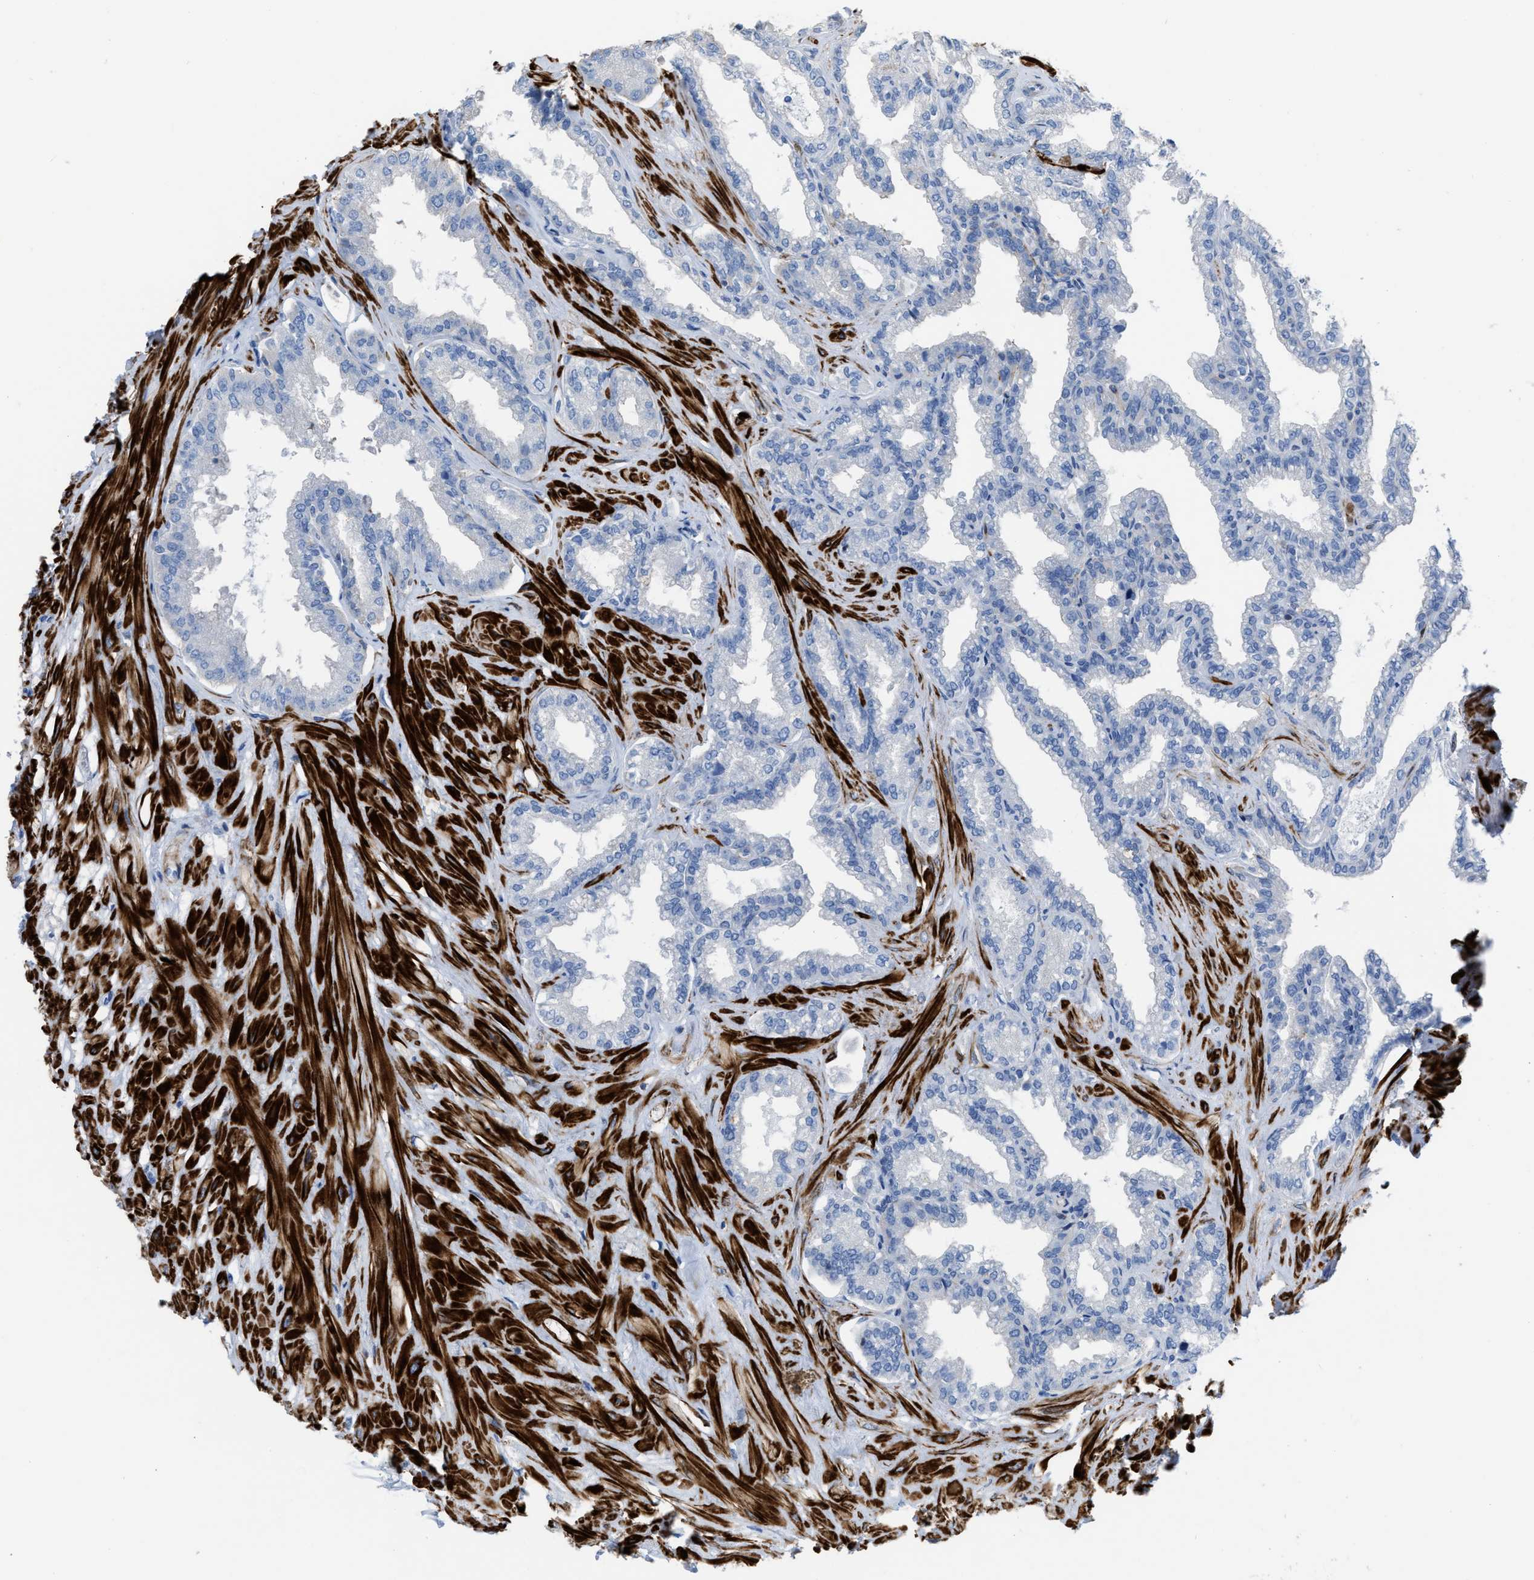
{"staining": {"intensity": "negative", "quantity": "none", "location": "none"}, "tissue": "seminal vesicle", "cell_type": "Glandular cells", "image_type": "normal", "snomed": [{"axis": "morphology", "description": "Normal tissue, NOS"}, {"axis": "topography", "description": "Seminal veicle"}], "caption": "Image shows no protein staining in glandular cells of normal seminal vesicle. The staining was performed using DAB to visualize the protein expression in brown, while the nuclei were stained in blue with hematoxylin (Magnification: 20x).", "gene": "PRMT2", "patient": {"sex": "male", "age": 46}}